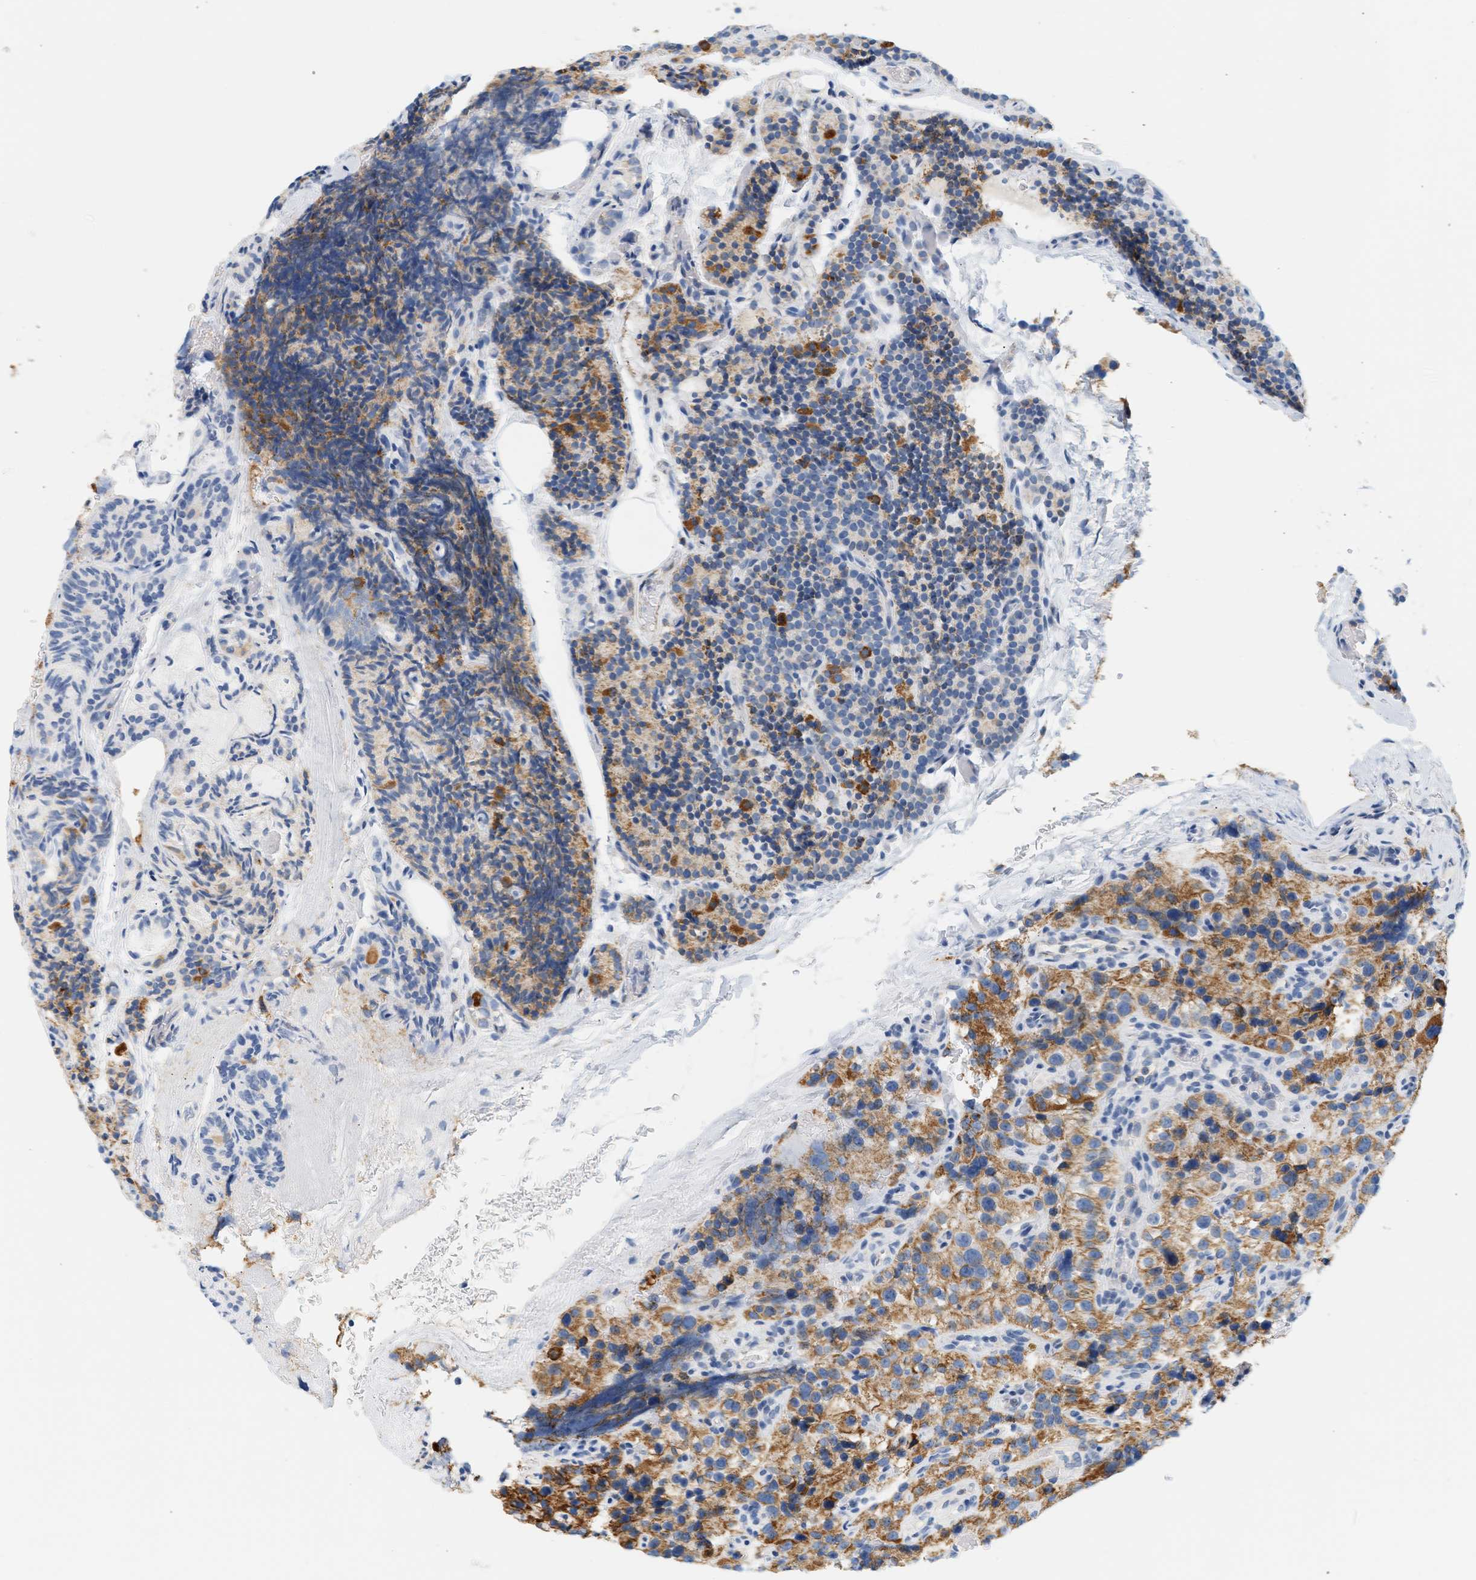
{"staining": {"intensity": "moderate", "quantity": ">75%", "location": "cytoplasmic/membranous"}, "tissue": "parathyroid gland", "cell_type": "Glandular cells", "image_type": "normal", "snomed": [{"axis": "morphology", "description": "Normal tissue, NOS"}, {"axis": "morphology", "description": "Adenoma, NOS"}, {"axis": "topography", "description": "Parathyroid gland"}], "caption": "Glandular cells show medium levels of moderate cytoplasmic/membranous expression in about >75% of cells in unremarkable human parathyroid gland. (Brightfield microscopy of DAB IHC at high magnification).", "gene": "GRPEL2", "patient": {"sex": "female", "age": 51}}